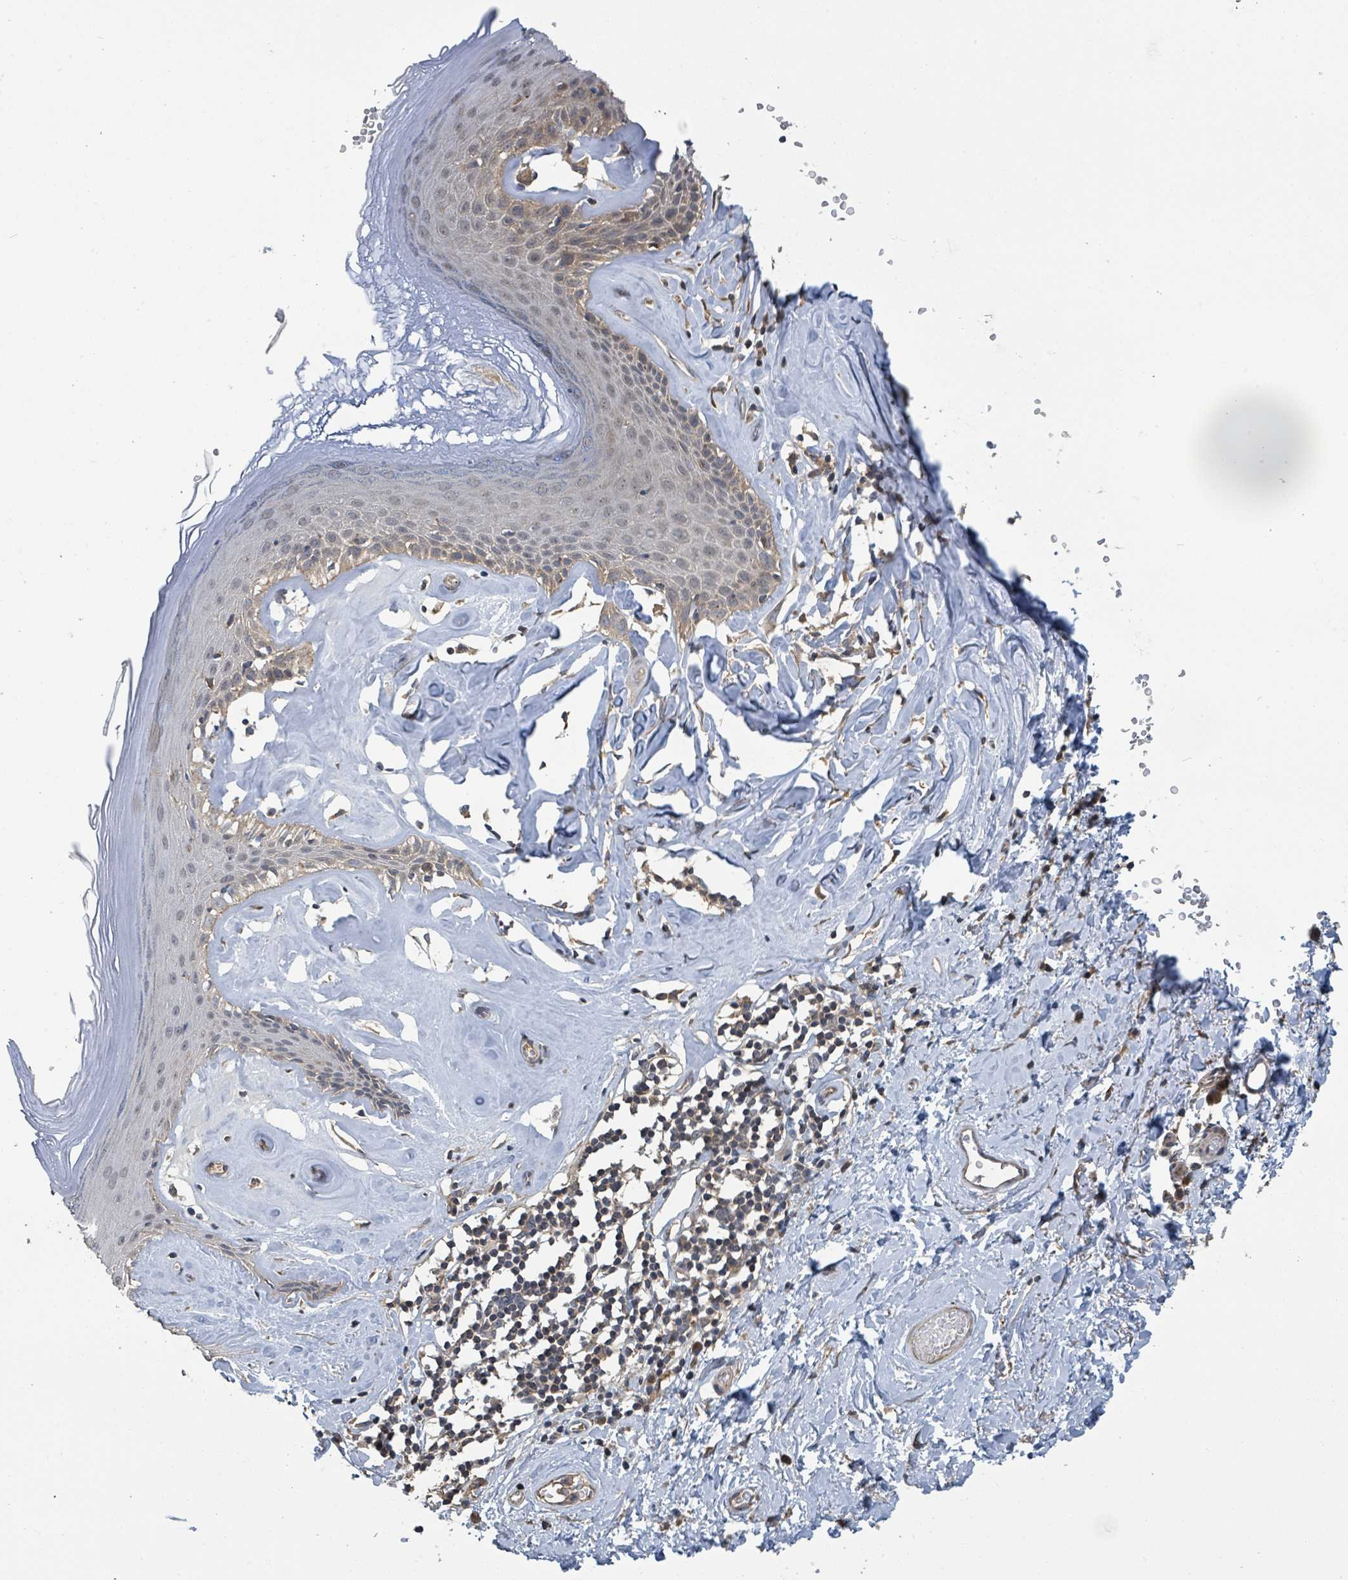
{"staining": {"intensity": "moderate", "quantity": "25%-75%", "location": "cytoplasmic/membranous"}, "tissue": "skin", "cell_type": "Epidermal cells", "image_type": "normal", "snomed": [{"axis": "morphology", "description": "Normal tissue, NOS"}, {"axis": "morphology", "description": "Inflammation, NOS"}, {"axis": "topography", "description": "Vulva"}], "caption": "Immunohistochemistry (IHC) photomicrograph of unremarkable human skin stained for a protein (brown), which reveals medium levels of moderate cytoplasmic/membranous staining in approximately 25%-75% of epidermal cells.", "gene": "CCDC121", "patient": {"sex": "female", "age": 86}}